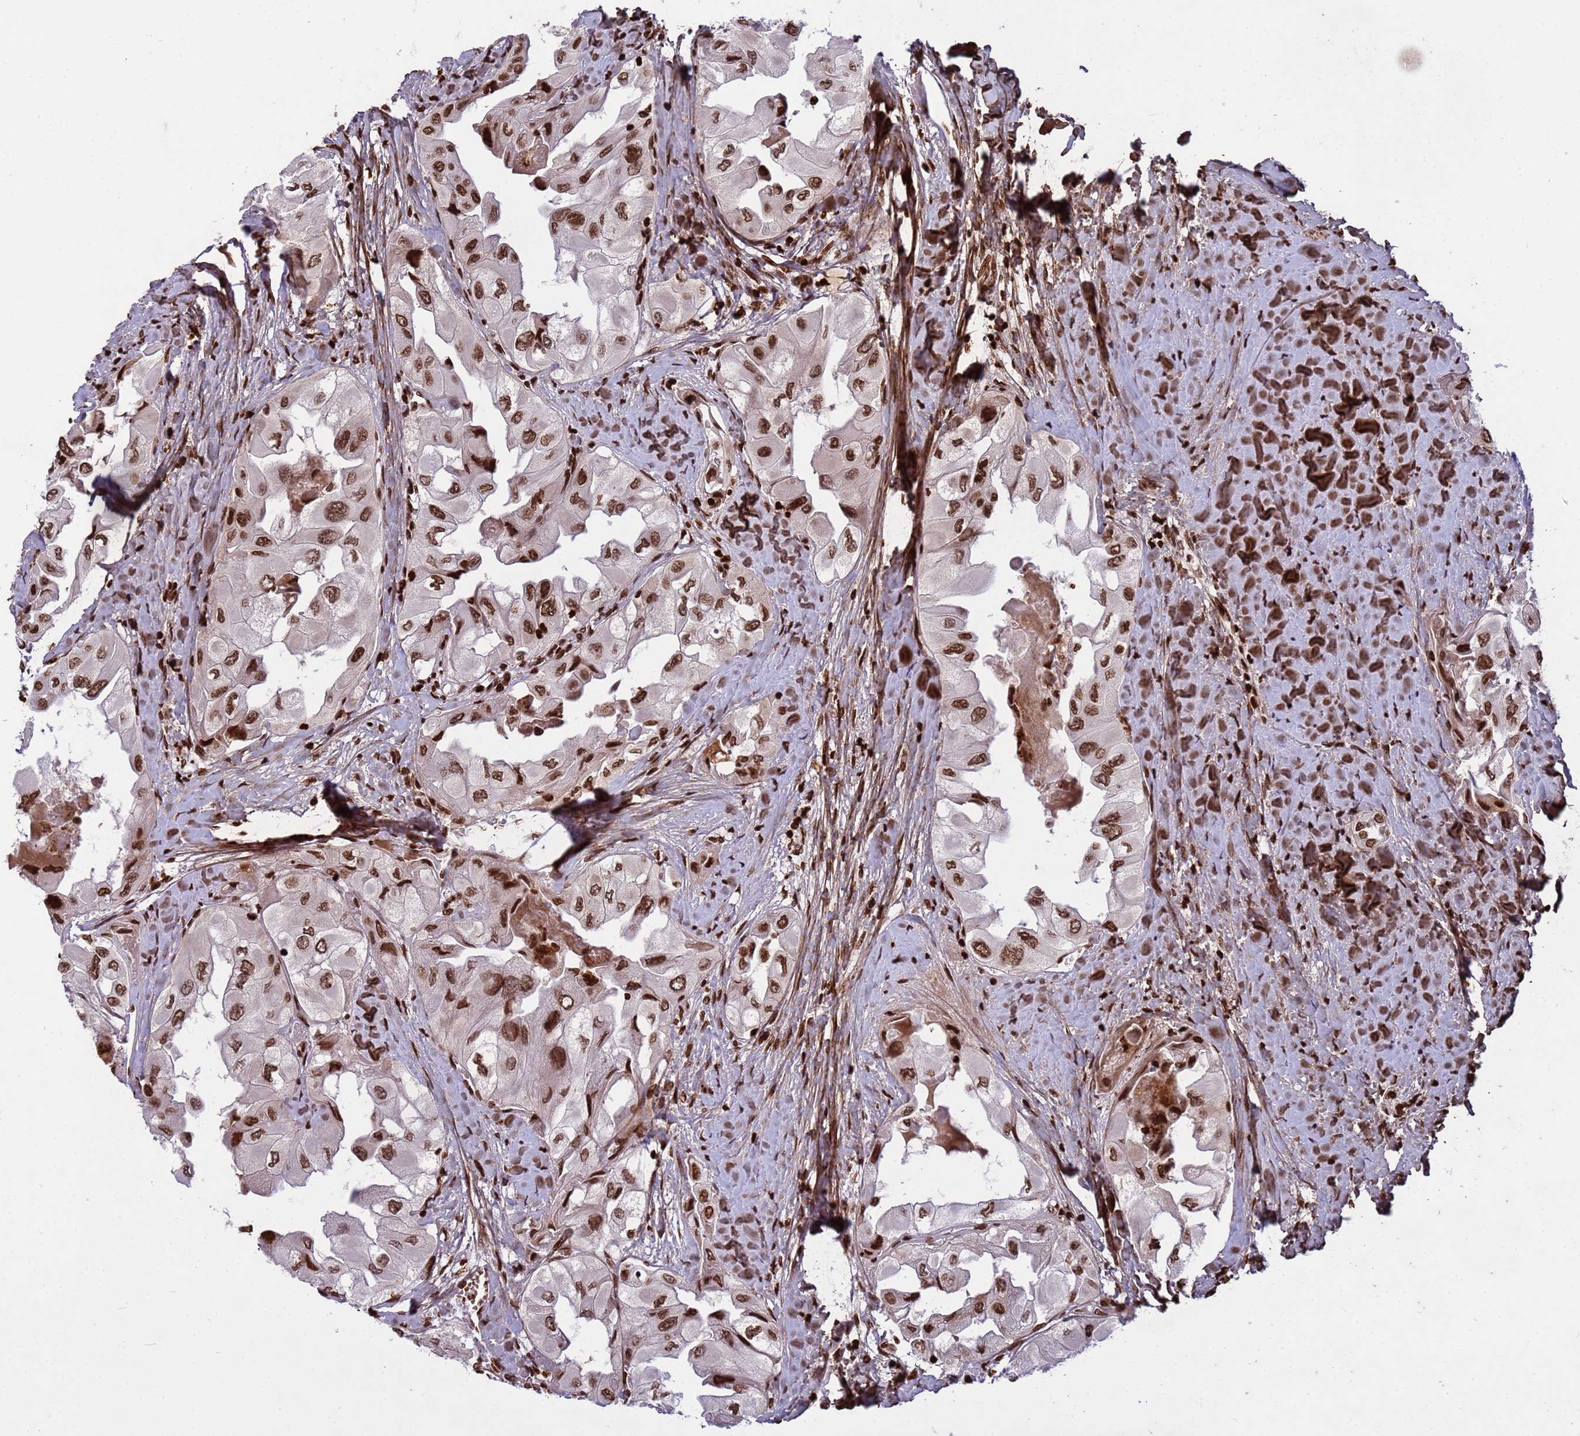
{"staining": {"intensity": "strong", "quantity": ">75%", "location": "nuclear"}, "tissue": "thyroid cancer", "cell_type": "Tumor cells", "image_type": "cancer", "snomed": [{"axis": "morphology", "description": "Normal tissue, NOS"}, {"axis": "morphology", "description": "Papillary adenocarcinoma, NOS"}, {"axis": "topography", "description": "Thyroid gland"}], "caption": "A high amount of strong nuclear staining is present in approximately >75% of tumor cells in thyroid papillary adenocarcinoma tissue. Nuclei are stained in blue.", "gene": "H3-3B", "patient": {"sex": "female", "age": 59}}